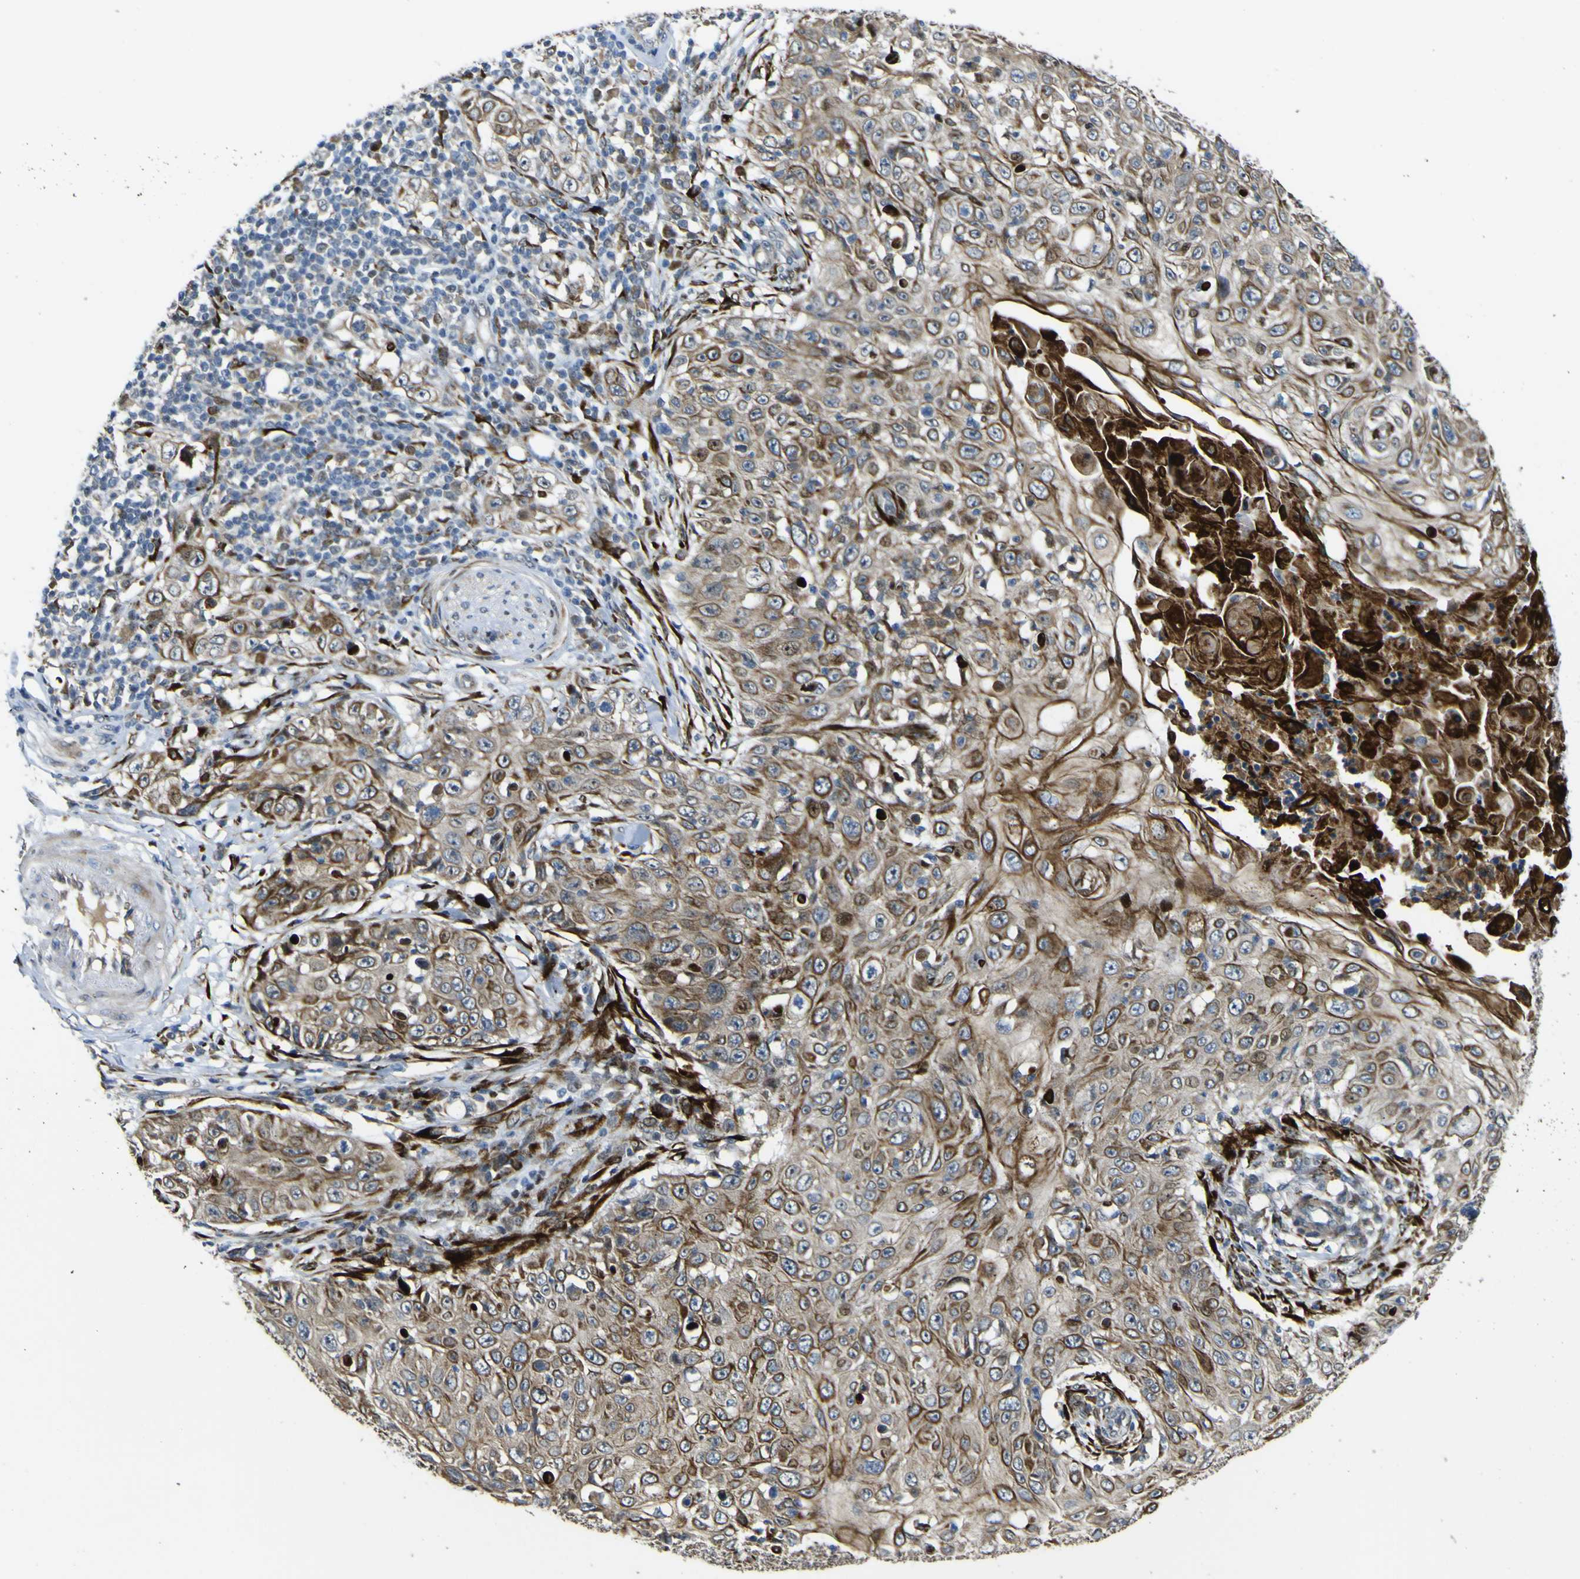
{"staining": {"intensity": "moderate", "quantity": ">75%", "location": "cytoplasmic/membranous"}, "tissue": "skin cancer", "cell_type": "Tumor cells", "image_type": "cancer", "snomed": [{"axis": "morphology", "description": "Squamous cell carcinoma, NOS"}, {"axis": "topography", "description": "Skin"}], "caption": "Human skin squamous cell carcinoma stained with a brown dye reveals moderate cytoplasmic/membranous positive staining in about >75% of tumor cells.", "gene": "LBHD1", "patient": {"sex": "male", "age": 86}}